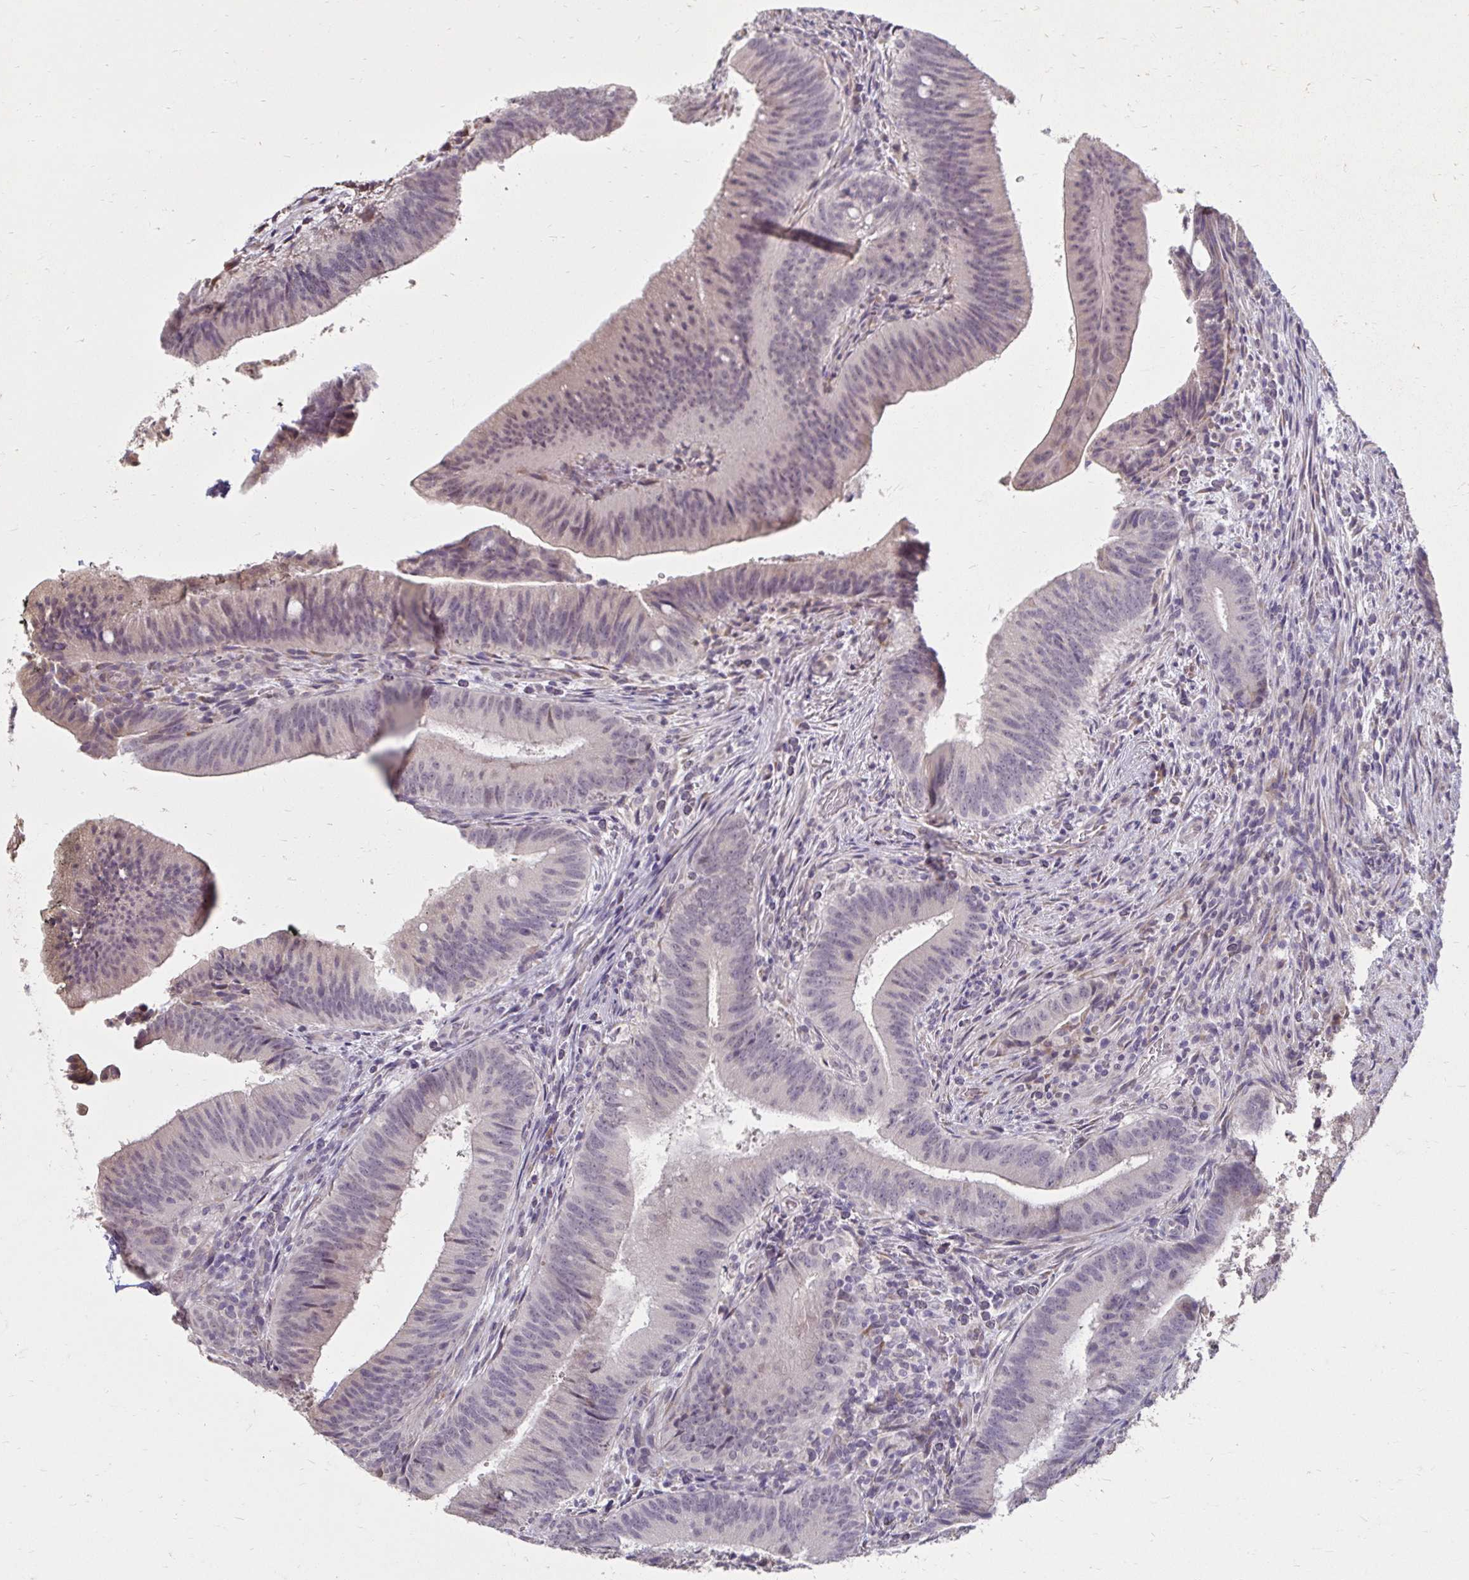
{"staining": {"intensity": "negative", "quantity": "none", "location": "none"}, "tissue": "colorectal cancer", "cell_type": "Tumor cells", "image_type": "cancer", "snomed": [{"axis": "morphology", "description": "Adenocarcinoma, NOS"}, {"axis": "topography", "description": "Colon"}], "caption": "Adenocarcinoma (colorectal) stained for a protein using immunohistochemistry reveals no staining tumor cells.", "gene": "DDN", "patient": {"sex": "female", "age": 43}}